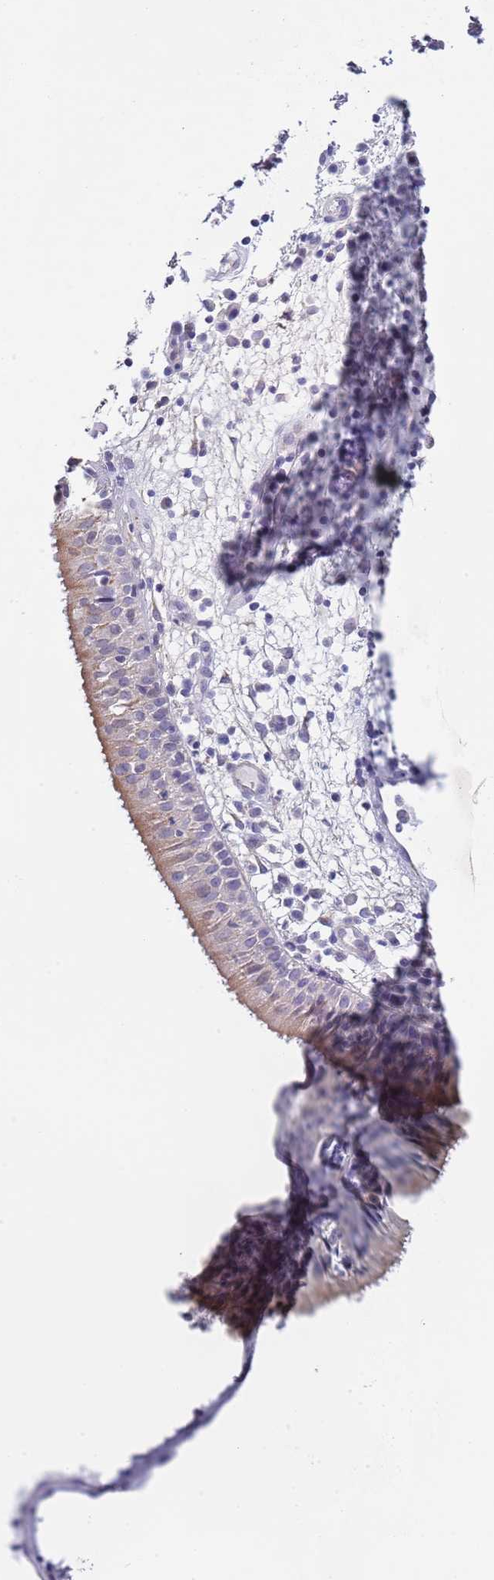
{"staining": {"intensity": "weak", "quantity": "25%-75%", "location": "cytoplasmic/membranous"}, "tissue": "nasopharynx", "cell_type": "Respiratory epithelial cells", "image_type": "normal", "snomed": [{"axis": "morphology", "description": "Normal tissue, NOS"}, {"axis": "topography", "description": "Nasopharynx"}], "caption": "A photomicrograph showing weak cytoplasmic/membranous positivity in approximately 25%-75% of respiratory epithelial cells in unremarkable nasopharynx, as visualized by brown immunohistochemical staining.", "gene": "ABHD17C", "patient": {"sex": "female", "age": 63}}